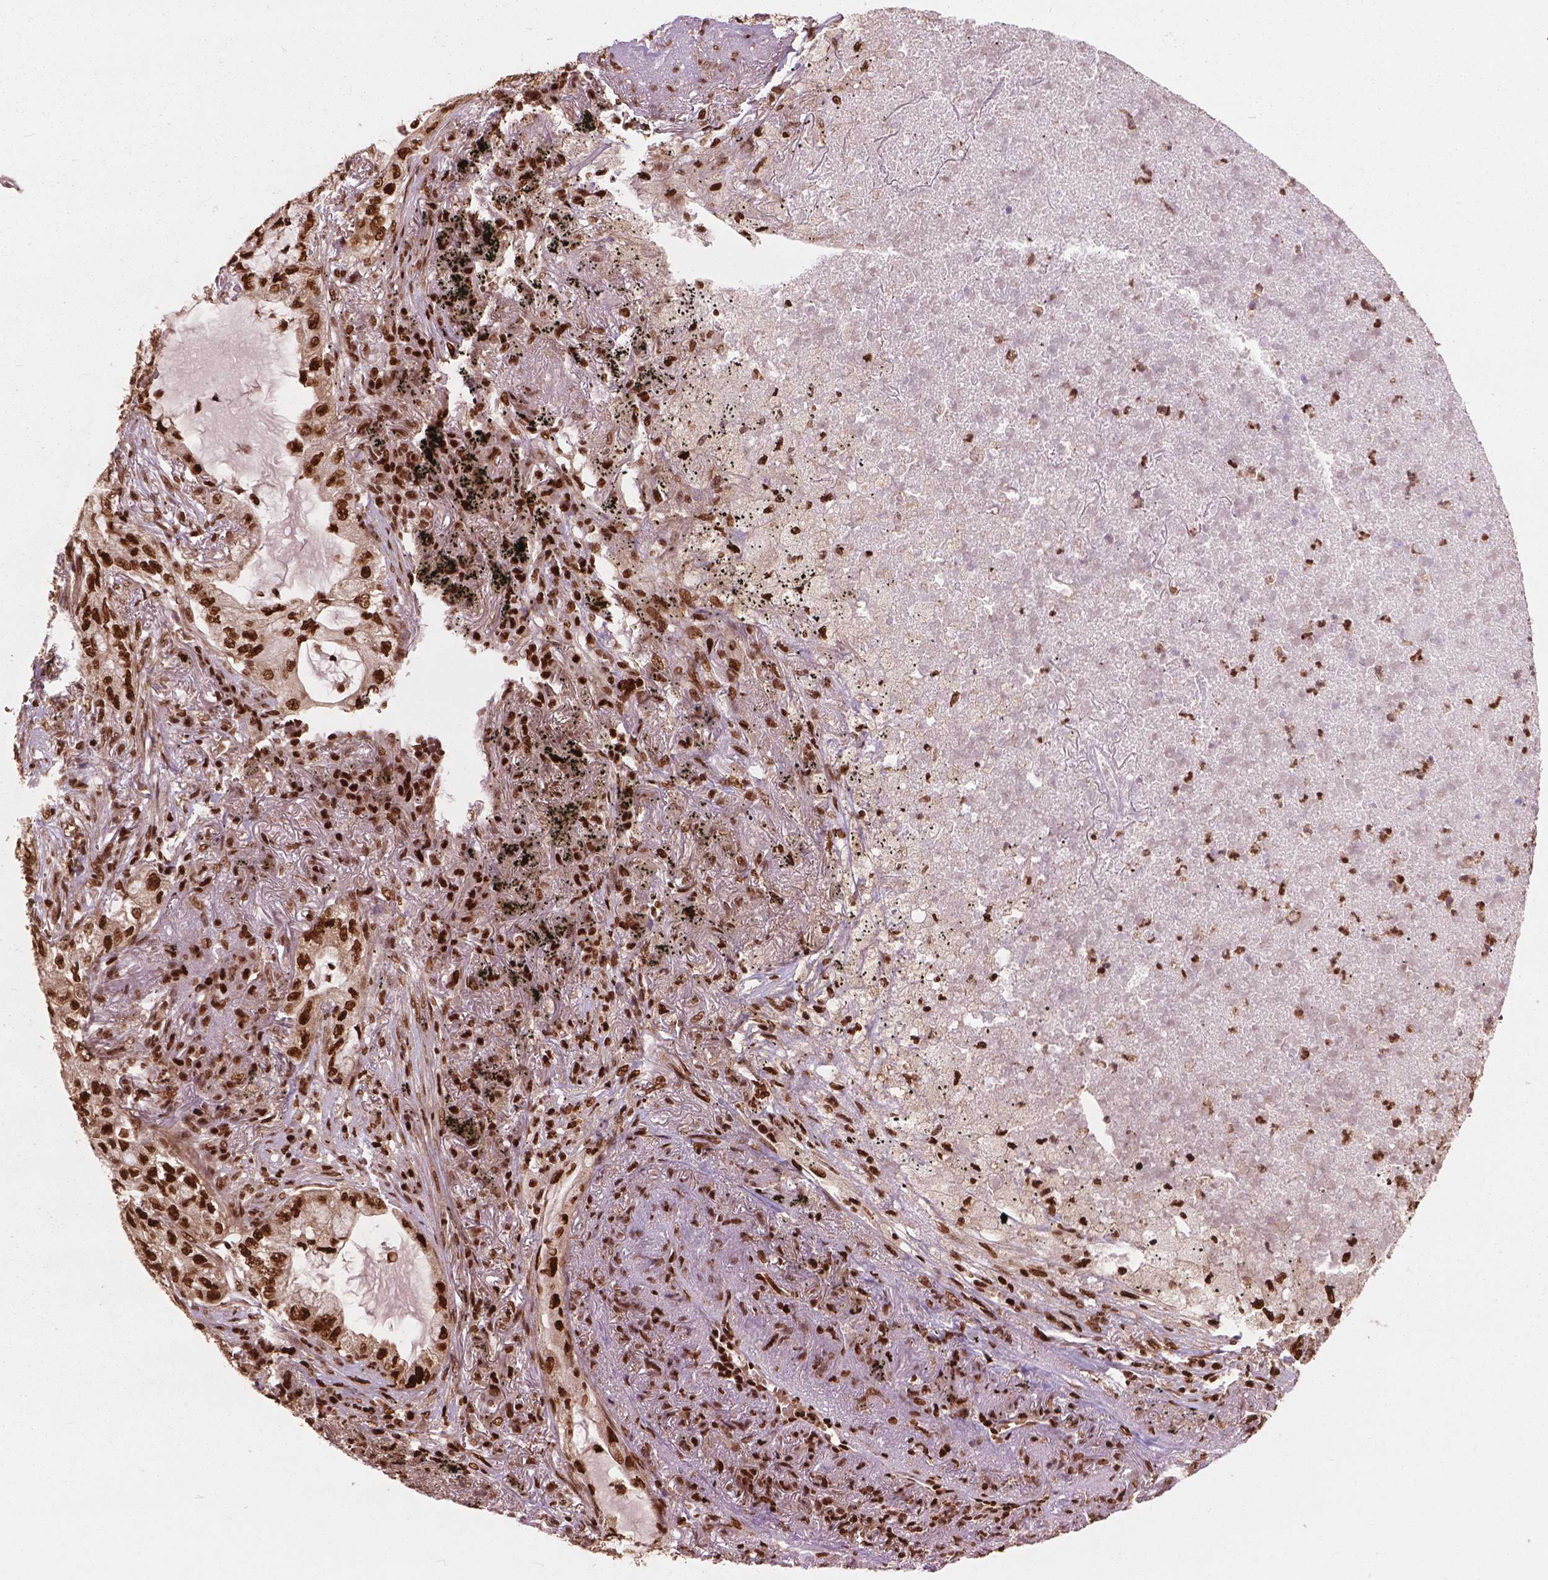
{"staining": {"intensity": "strong", "quantity": ">75%", "location": "nuclear"}, "tissue": "lung cancer", "cell_type": "Tumor cells", "image_type": "cancer", "snomed": [{"axis": "morphology", "description": "Adenocarcinoma, NOS"}, {"axis": "topography", "description": "Lung"}], "caption": "This is a micrograph of immunohistochemistry staining of lung cancer (adenocarcinoma), which shows strong positivity in the nuclear of tumor cells.", "gene": "ANP32B", "patient": {"sex": "female", "age": 73}}